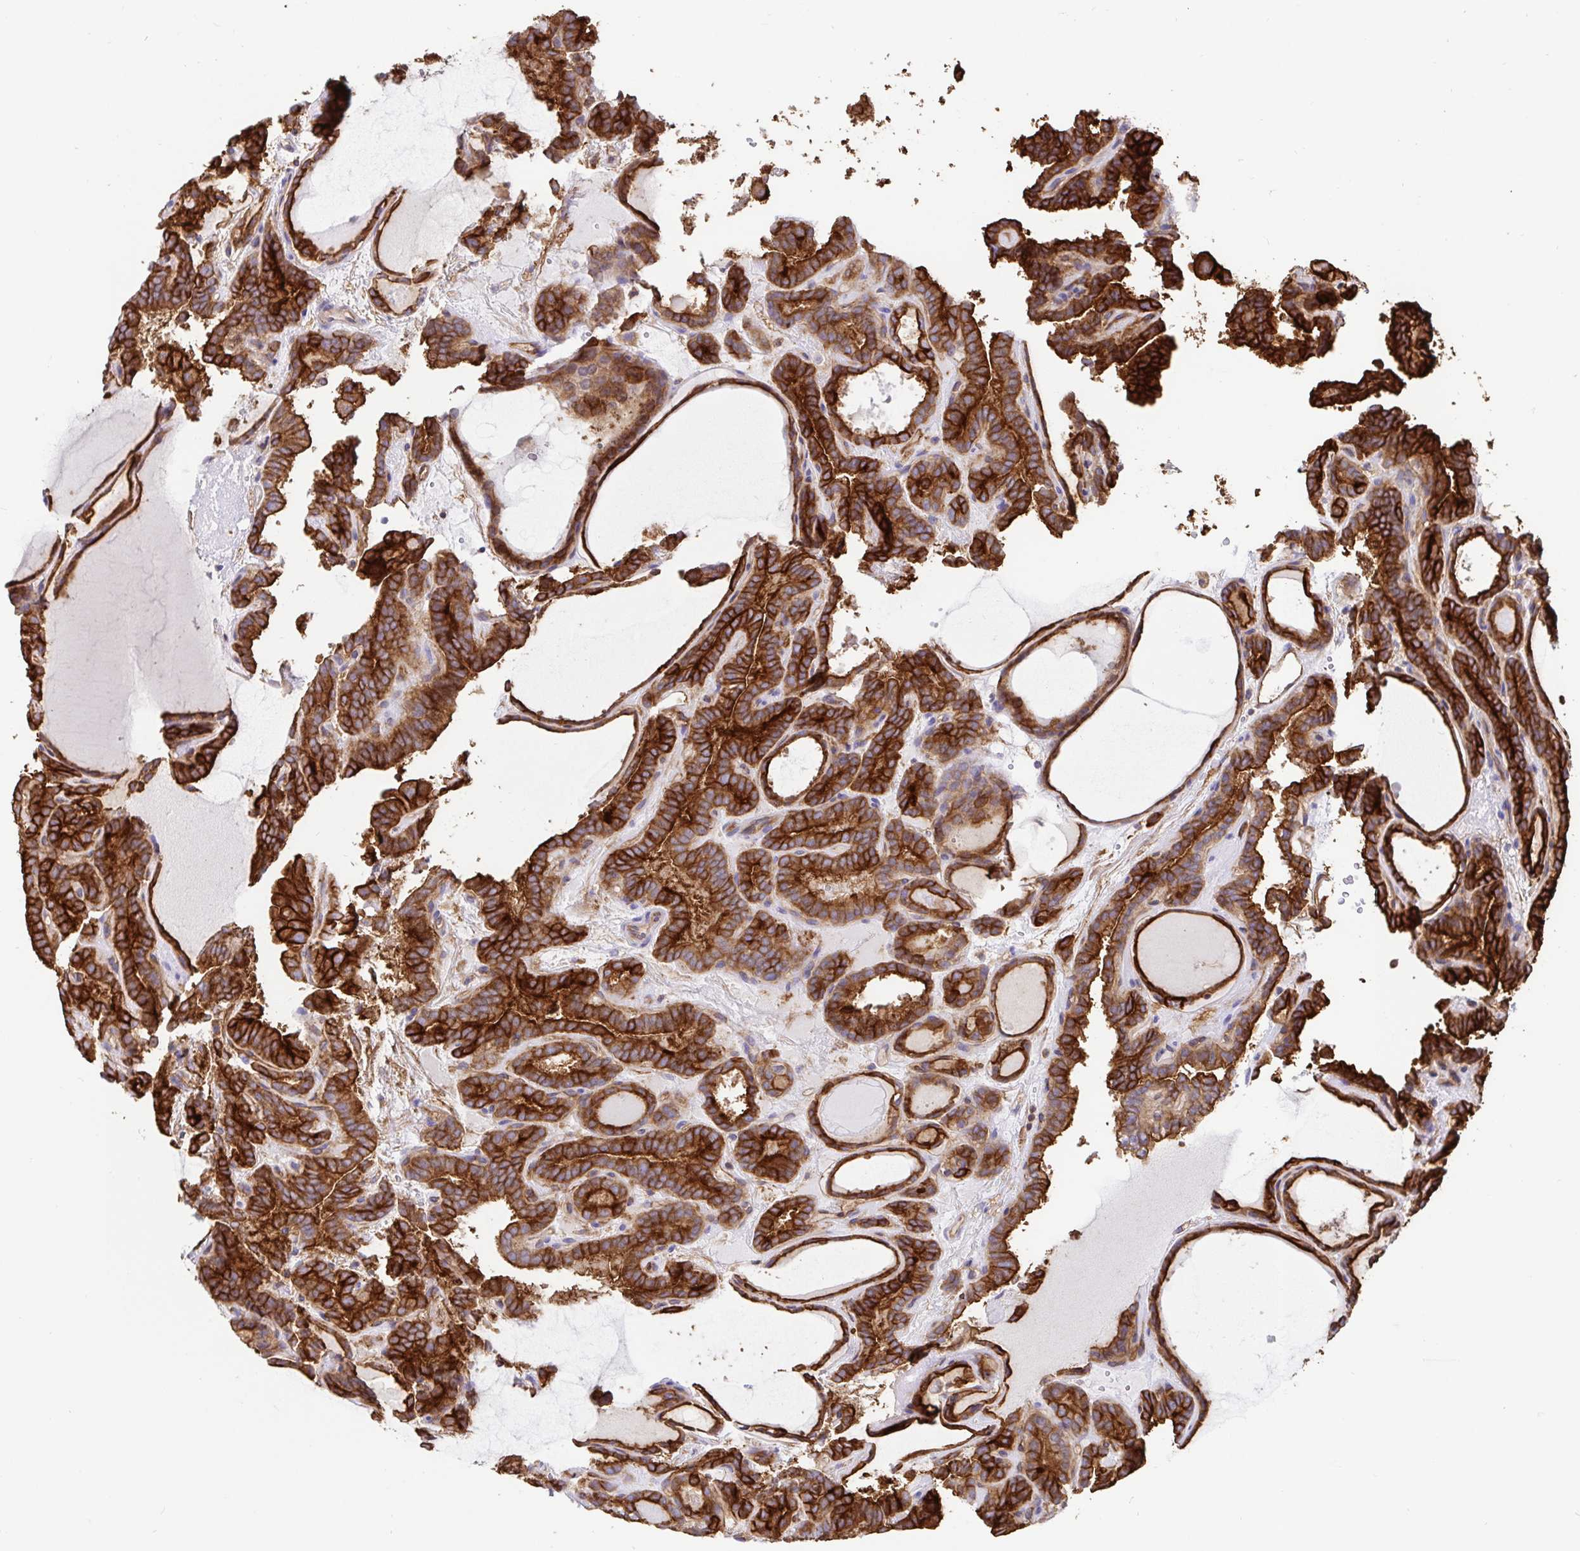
{"staining": {"intensity": "strong", "quantity": ">75%", "location": "cytoplasmic/membranous"}, "tissue": "thyroid cancer", "cell_type": "Tumor cells", "image_type": "cancer", "snomed": [{"axis": "morphology", "description": "Papillary adenocarcinoma, NOS"}, {"axis": "topography", "description": "Thyroid gland"}], "caption": "Protein expression analysis of papillary adenocarcinoma (thyroid) reveals strong cytoplasmic/membranous staining in approximately >75% of tumor cells. The staining was performed using DAB, with brown indicating positive protein expression. Nuclei are stained blue with hematoxylin.", "gene": "ANXA2", "patient": {"sex": "female", "age": 46}}